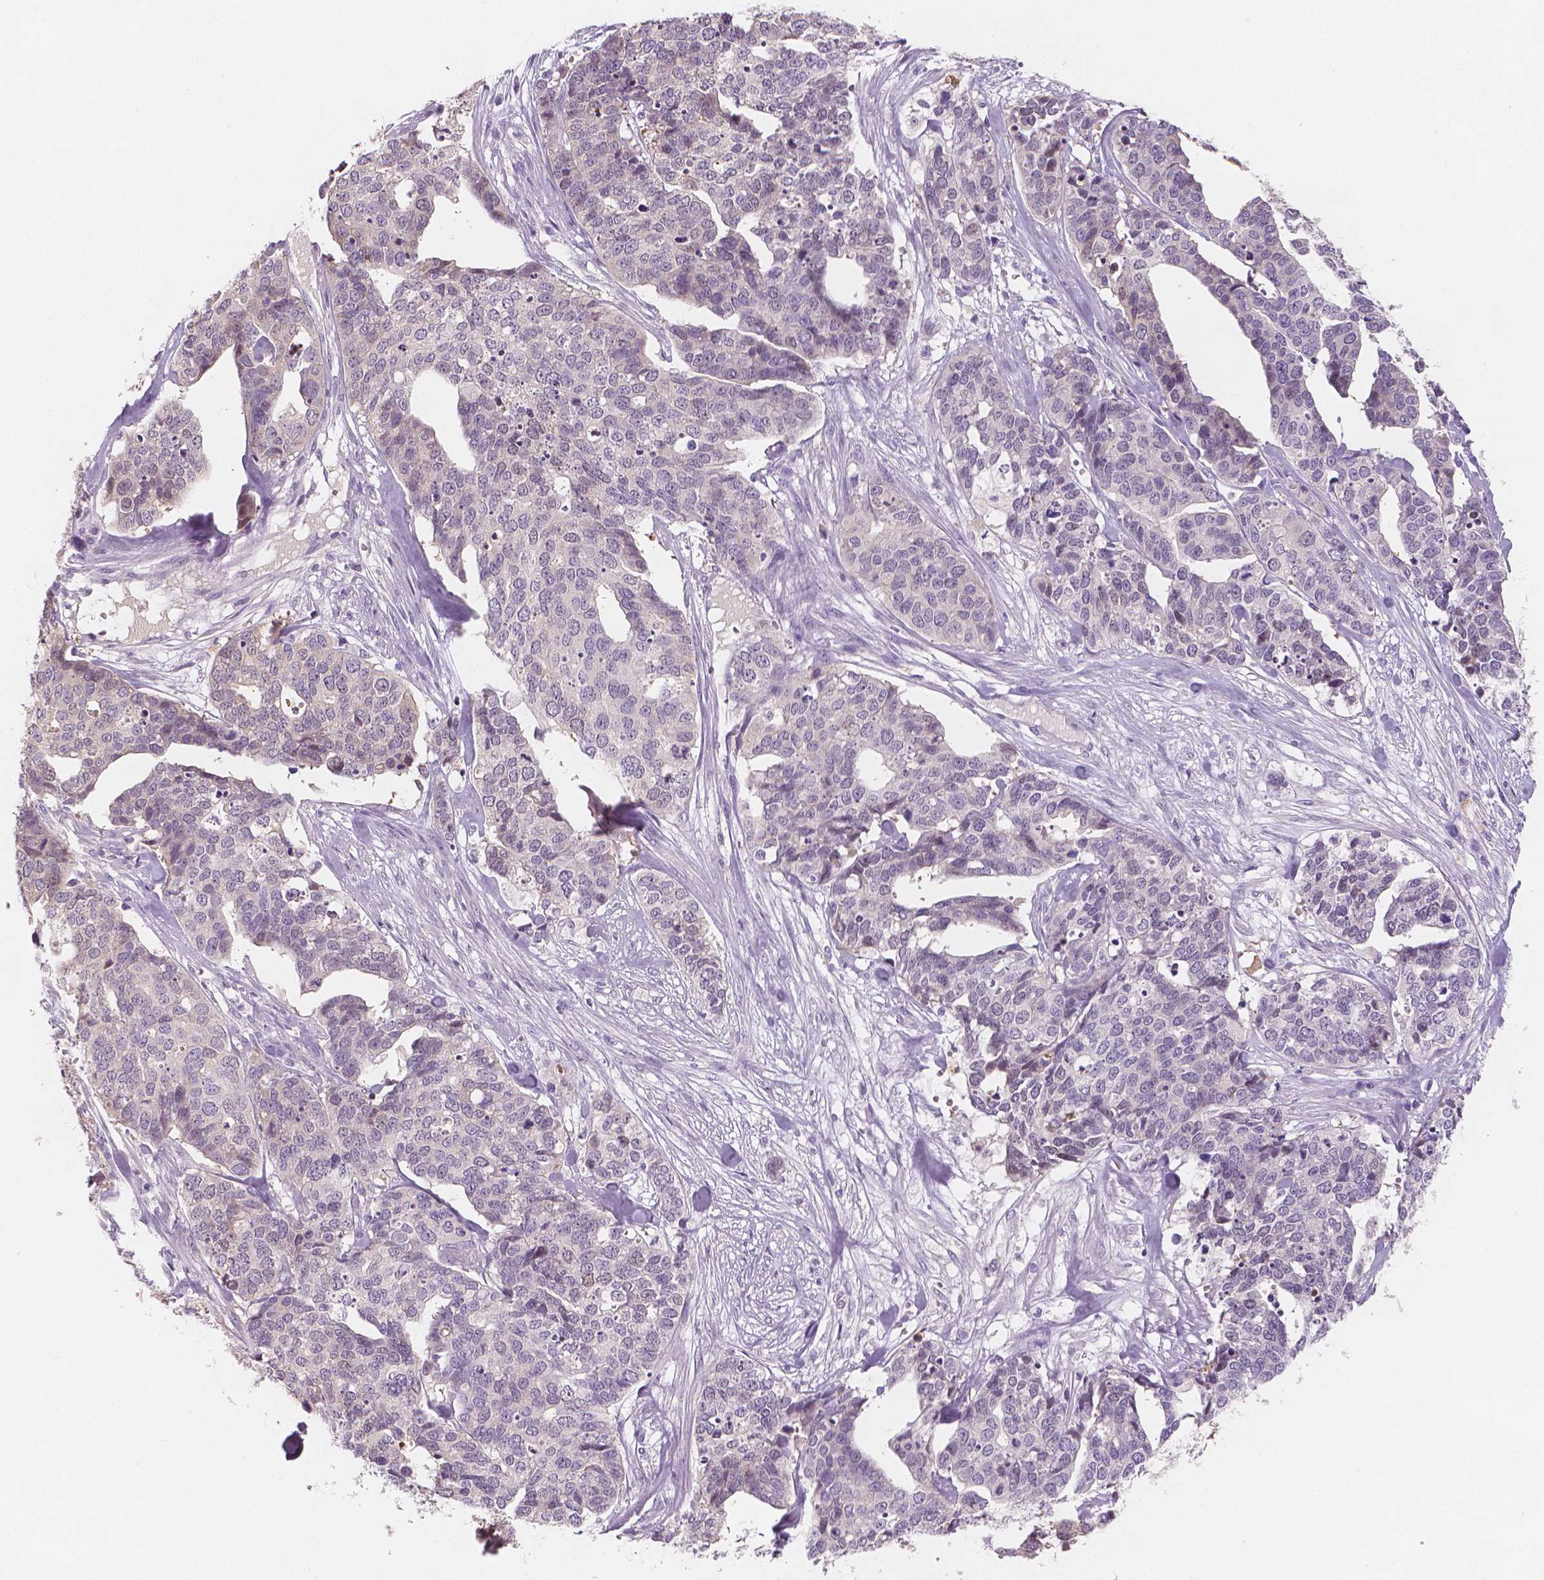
{"staining": {"intensity": "negative", "quantity": "none", "location": "none"}, "tissue": "ovarian cancer", "cell_type": "Tumor cells", "image_type": "cancer", "snomed": [{"axis": "morphology", "description": "Carcinoma, endometroid"}, {"axis": "topography", "description": "Ovary"}], "caption": "Immunohistochemistry histopathology image of neoplastic tissue: human ovarian cancer (endometroid carcinoma) stained with DAB (3,3'-diaminobenzidine) exhibits no significant protein positivity in tumor cells.", "gene": "APOA4", "patient": {"sex": "female", "age": 65}}